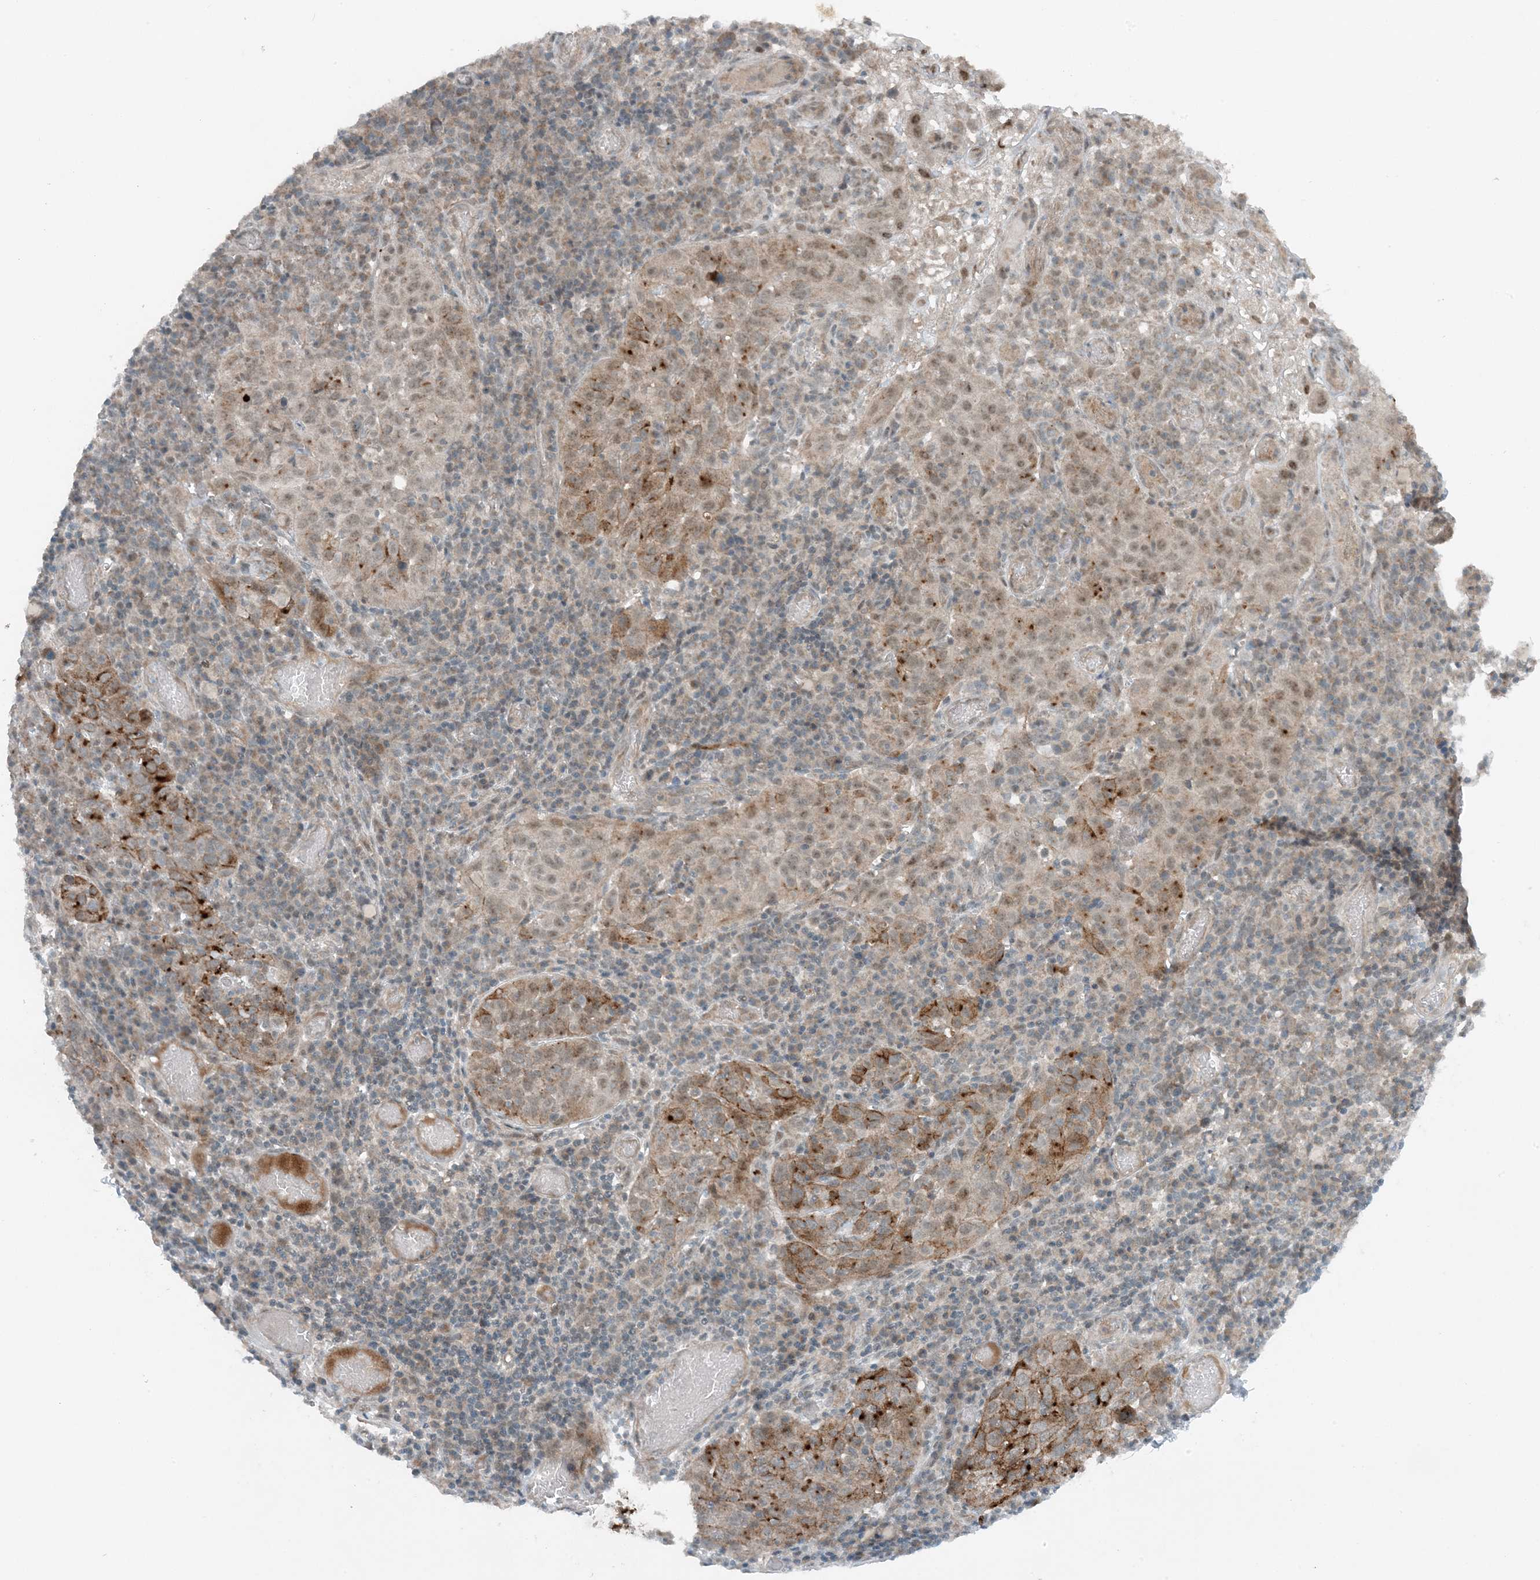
{"staining": {"intensity": "moderate", "quantity": ">75%", "location": "cytoplasmic/membranous,nuclear"}, "tissue": "cervical cancer", "cell_type": "Tumor cells", "image_type": "cancer", "snomed": [{"axis": "morphology", "description": "Squamous cell carcinoma, NOS"}, {"axis": "topography", "description": "Cervix"}], "caption": "Immunohistochemical staining of human cervical cancer demonstrates medium levels of moderate cytoplasmic/membranous and nuclear expression in approximately >75% of tumor cells. Ihc stains the protein of interest in brown and the nuclei are stained blue.", "gene": "MITD1", "patient": {"sex": "female", "age": 46}}